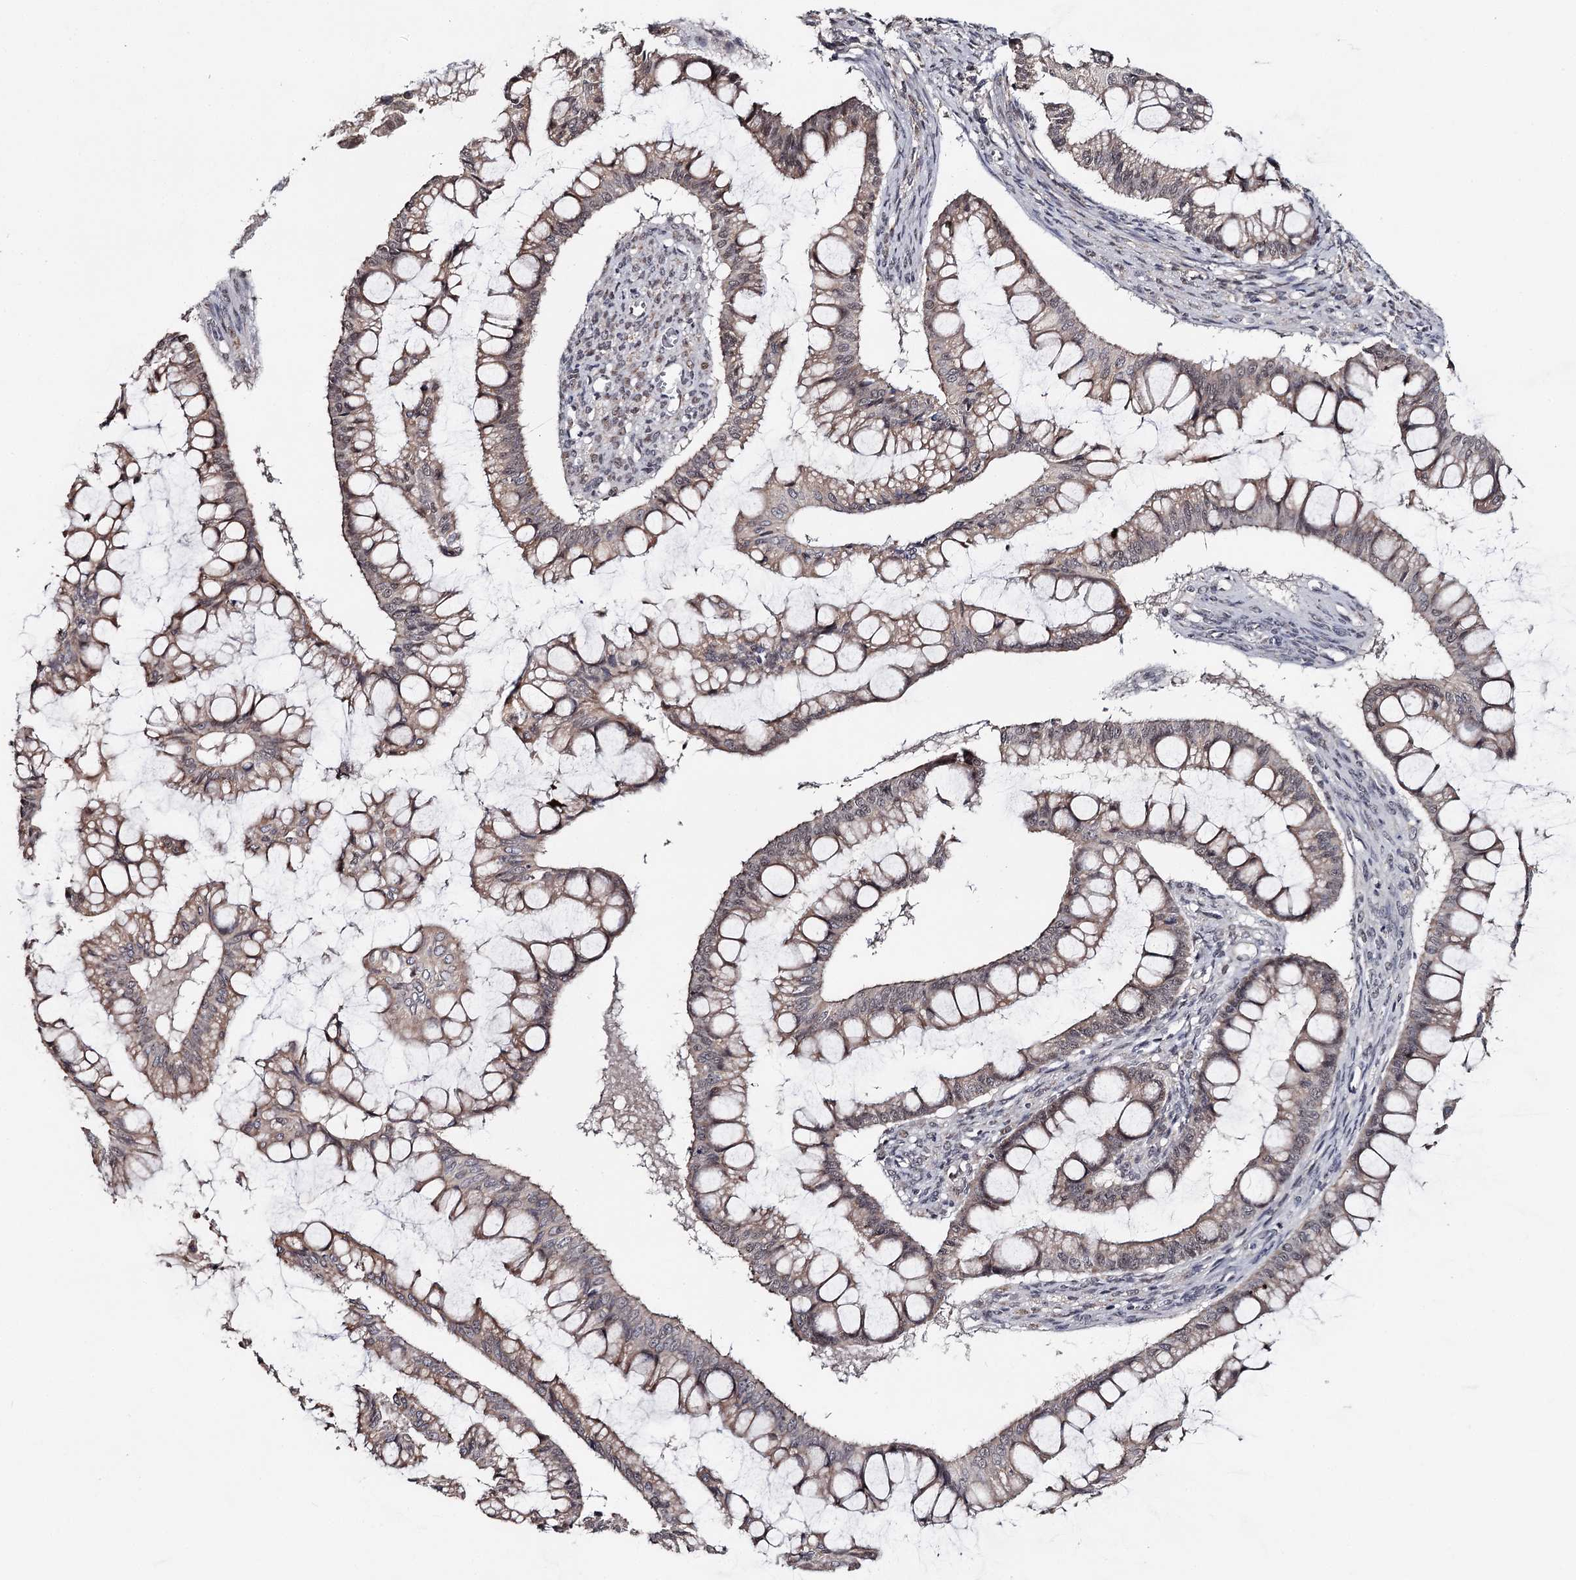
{"staining": {"intensity": "weak", "quantity": ">75%", "location": "cytoplasmic/membranous,nuclear"}, "tissue": "ovarian cancer", "cell_type": "Tumor cells", "image_type": "cancer", "snomed": [{"axis": "morphology", "description": "Cystadenocarcinoma, mucinous, NOS"}, {"axis": "topography", "description": "Ovary"}], "caption": "IHC (DAB (3,3'-diaminobenzidine)) staining of human mucinous cystadenocarcinoma (ovarian) reveals weak cytoplasmic/membranous and nuclear protein expression in approximately >75% of tumor cells. (DAB IHC, brown staining for protein, blue staining for nuclei).", "gene": "GTSF1", "patient": {"sex": "female", "age": 73}}